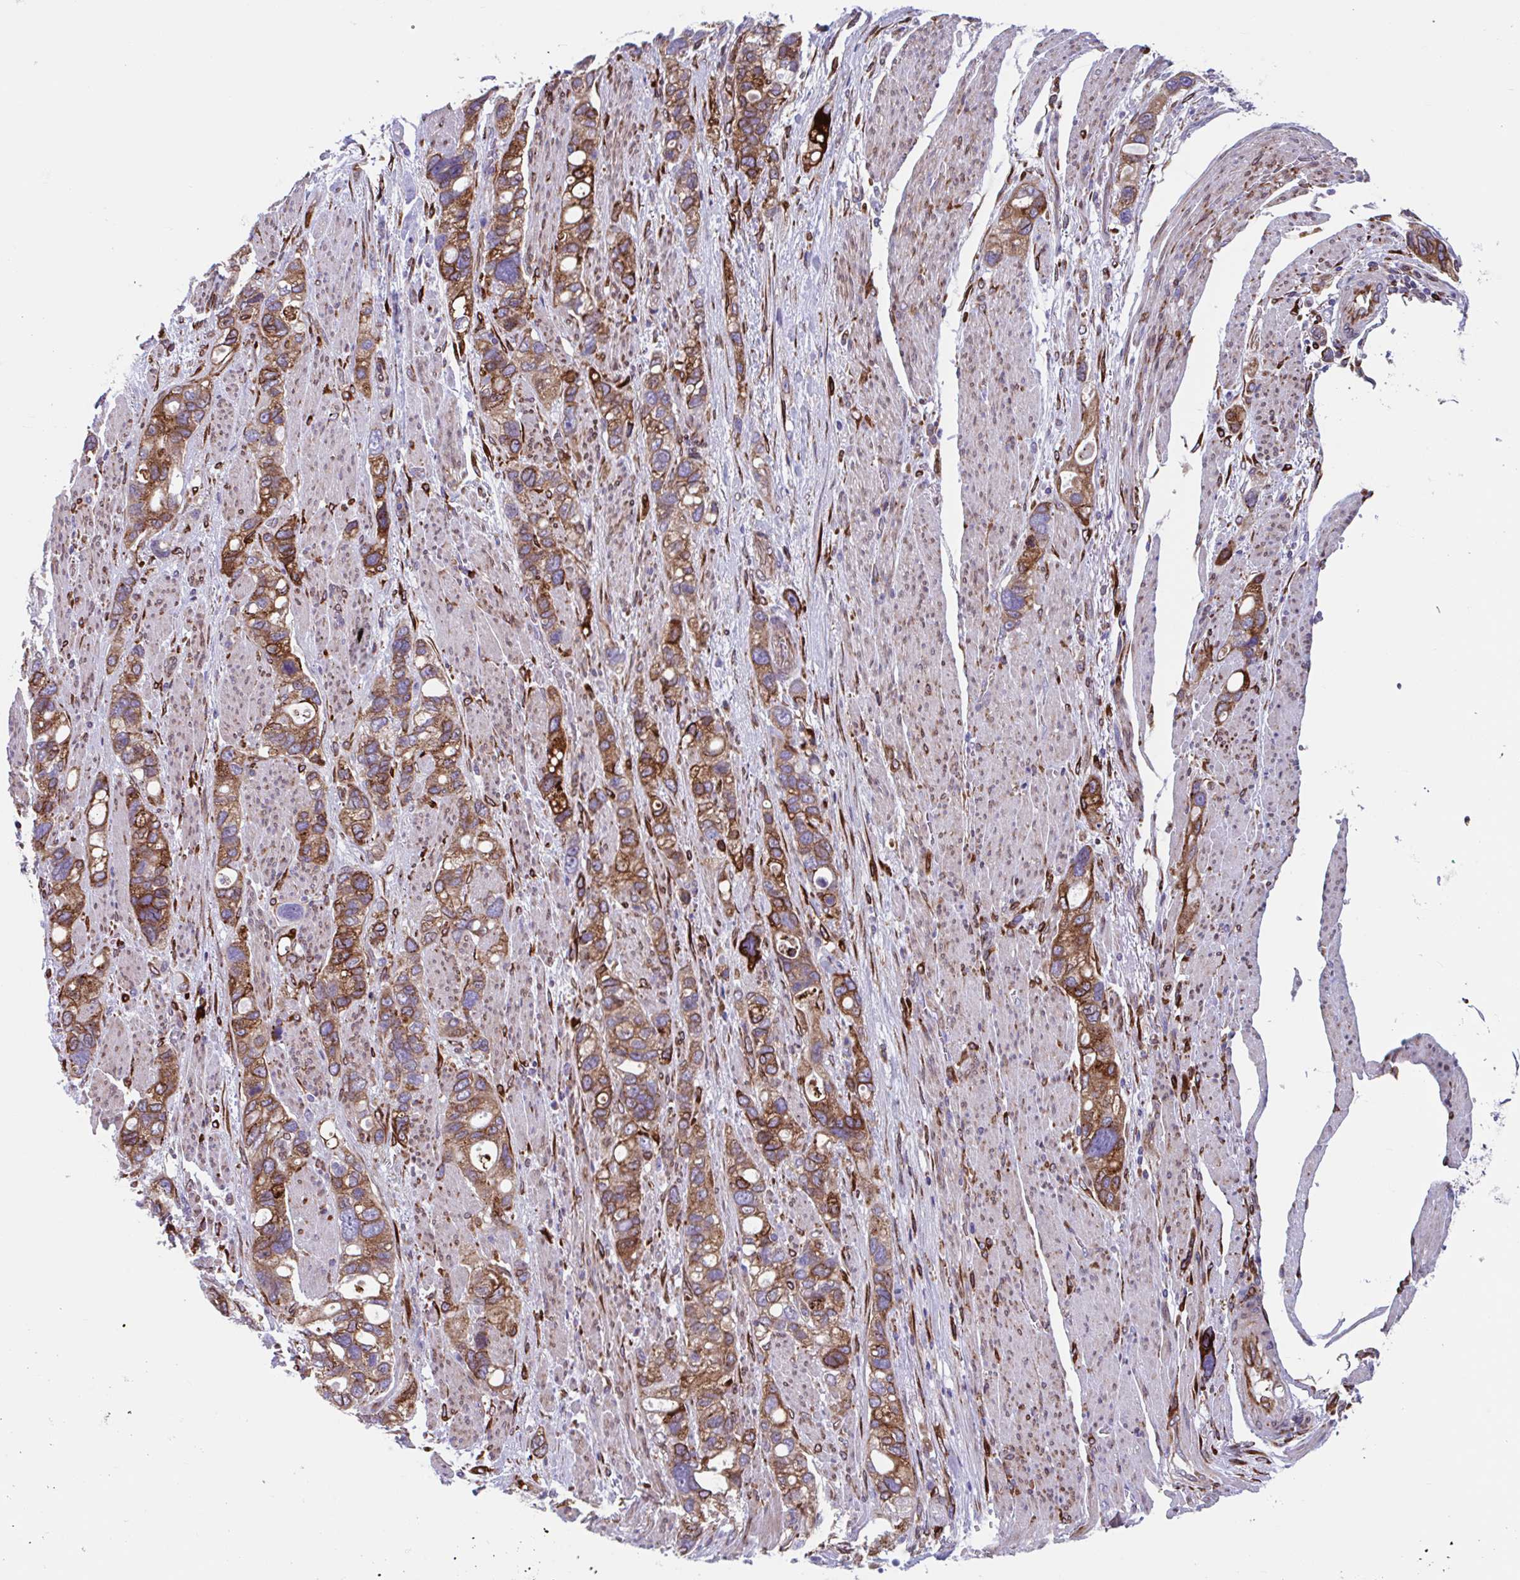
{"staining": {"intensity": "moderate", "quantity": "25%-75%", "location": "cytoplasmic/membranous"}, "tissue": "stomach cancer", "cell_type": "Tumor cells", "image_type": "cancer", "snomed": [{"axis": "morphology", "description": "Adenocarcinoma, NOS"}, {"axis": "topography", "description": "Stomach, upper"}], "caption": "A brown stain shows moderate cytoplasmic/membranous staining of a protein in human adenocarcinoma (stomach) tumor cells. Using DAB (brown) and hematoxylin (blue) stains, captured at high magnification using brightfield microscopy.", "gene": "RFK", "patient": {"sex": "female", "age": 81}}